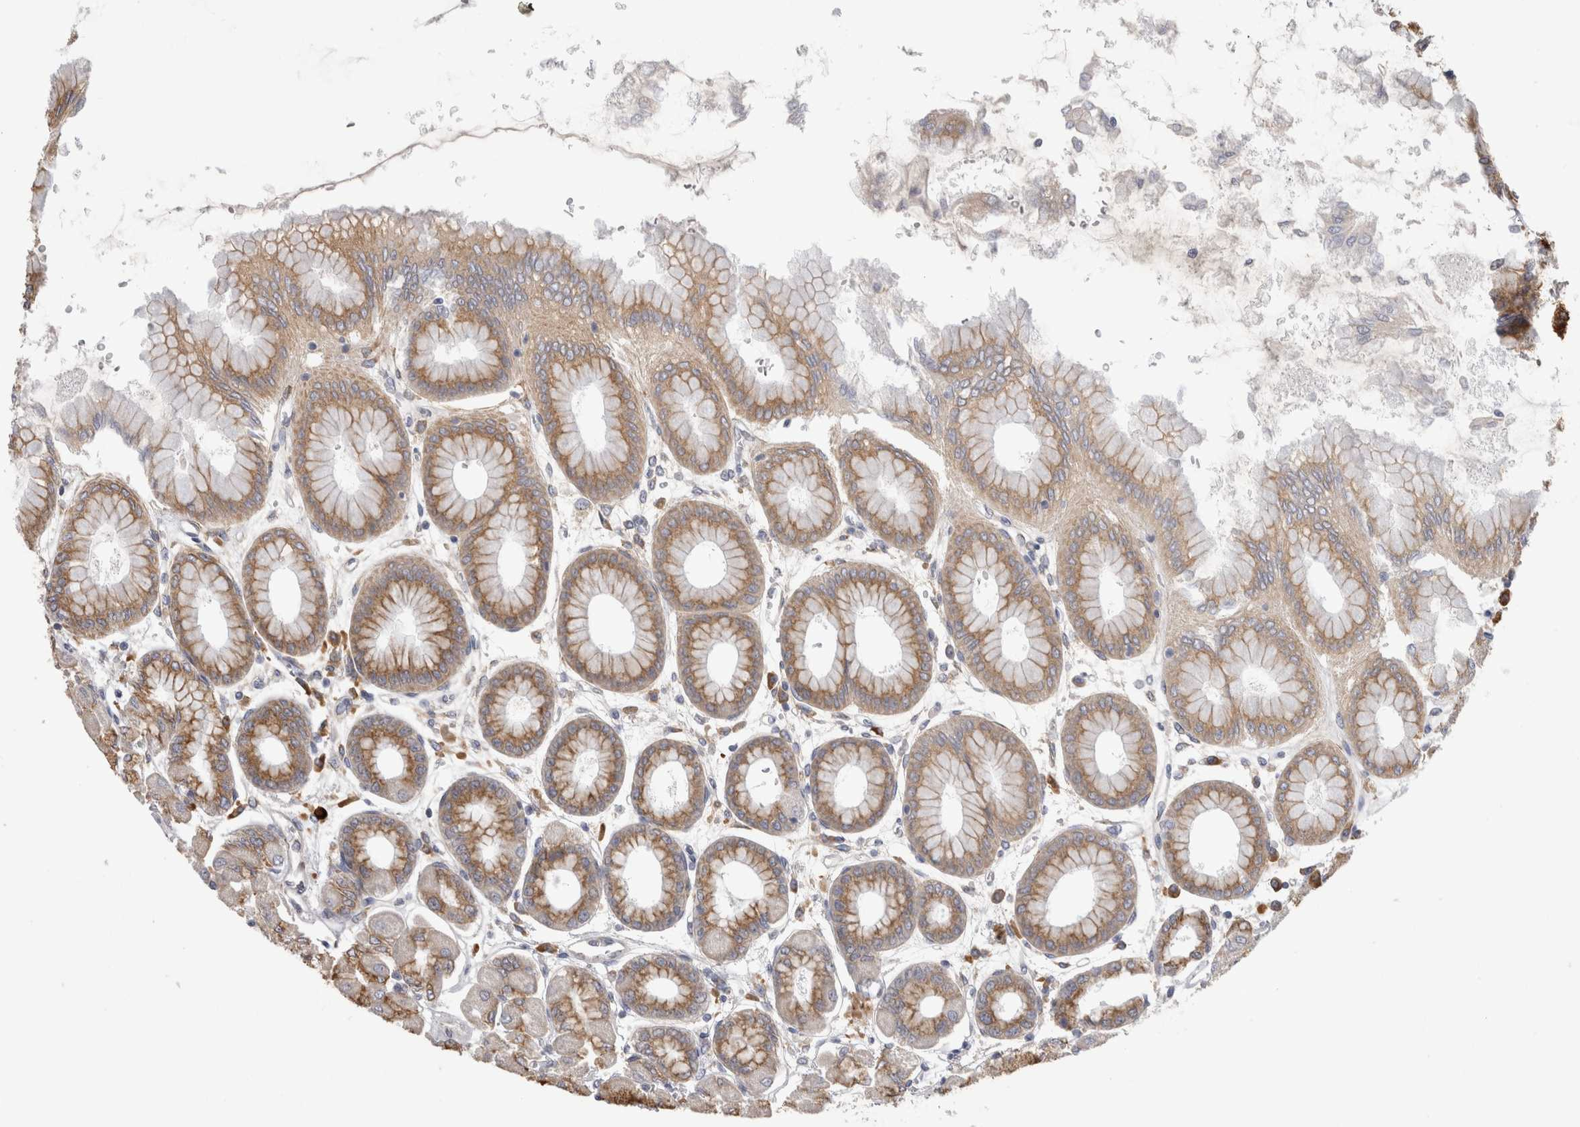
{"staining": {"intensity": "moderate", "quantity": "25%-75%", "location": "cytoplasmic/membranous"}, "tissue": "stomach", "cell_type": "Glandular cells", "image_type": "normal", "snomed": [{"axis": "morphology", "description": "Normal tissue, NOS"}, {"axis": "topography", "description": "Stomach, upper"}], "caption": "Brown immunohistochemical staining in normal stomach reveals moderate cytoplasmic/membranous positivity in about 25%-75% of glandular cells. The staining is performed using DAB brown chromogen to label protein expression. The nuclei are counter-stained blue using hematoxylin.", "gene": "ZNF341", "patient": {"sex": "female", "age": 56}}